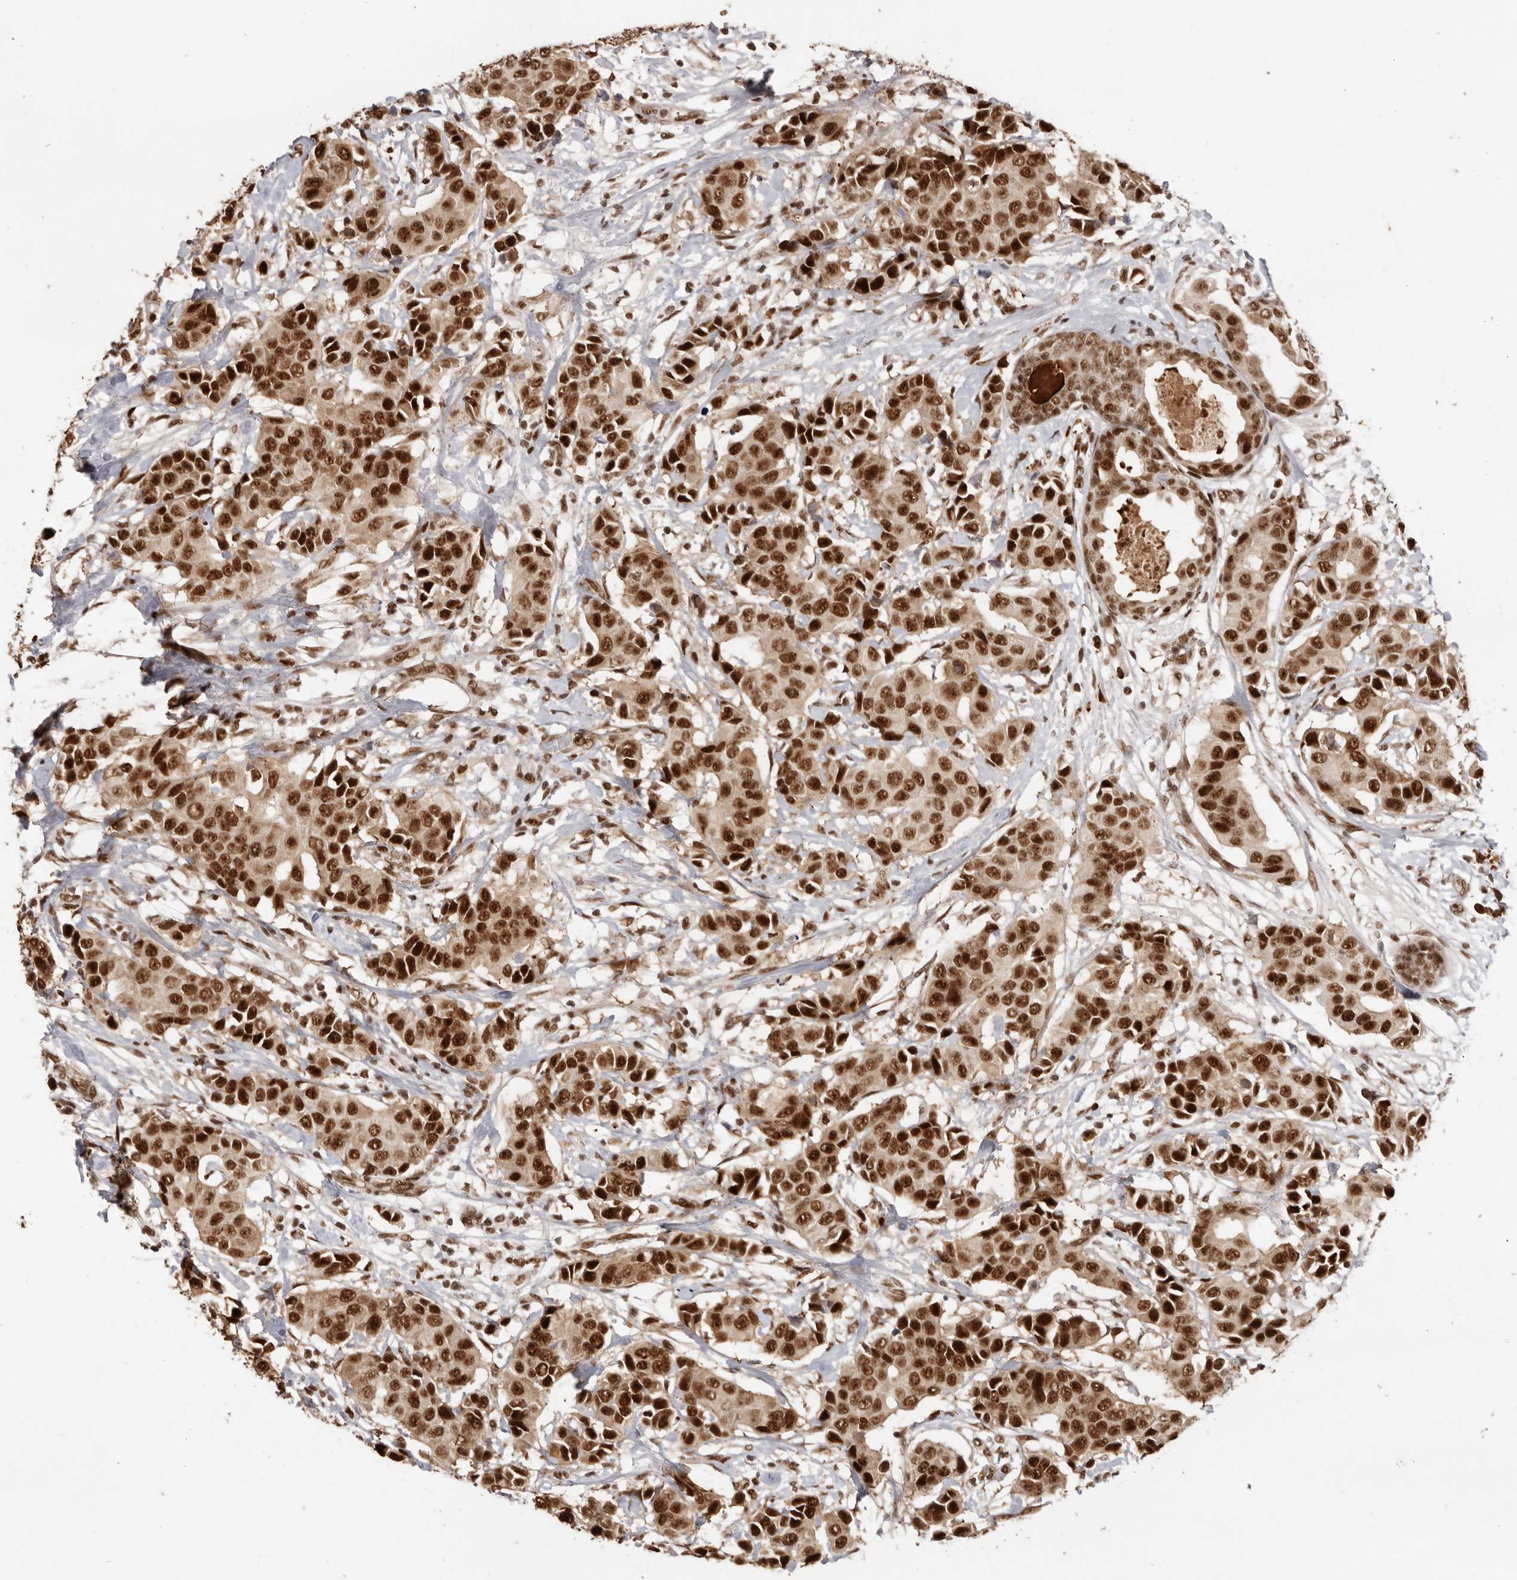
{"staining": {"intensity": "strong", "quantity": ">75%", "location": "nuclear"}, "tissue": "breast cancer", "cell_type": "Tumor cells", "image_type": "cancer", "snomed": [{"axis": "morphology", "description": "Normal tissue, NOS"}, {"axis": "morphology", "description": "Duct carcinoma"}, {"axis": "topography", "description": "Breast"}], "caption": "IHC photomicrograph of neoplastic tissue: intraductal carcinoma (breast) stained using IHC exhibits high levels of strong protein expression localized specifically in the nuclear of tumor cells, appearing as a nuclear brown color.", "gene": "CHTOP", "patient": {"sex": "female", "age": 39}}